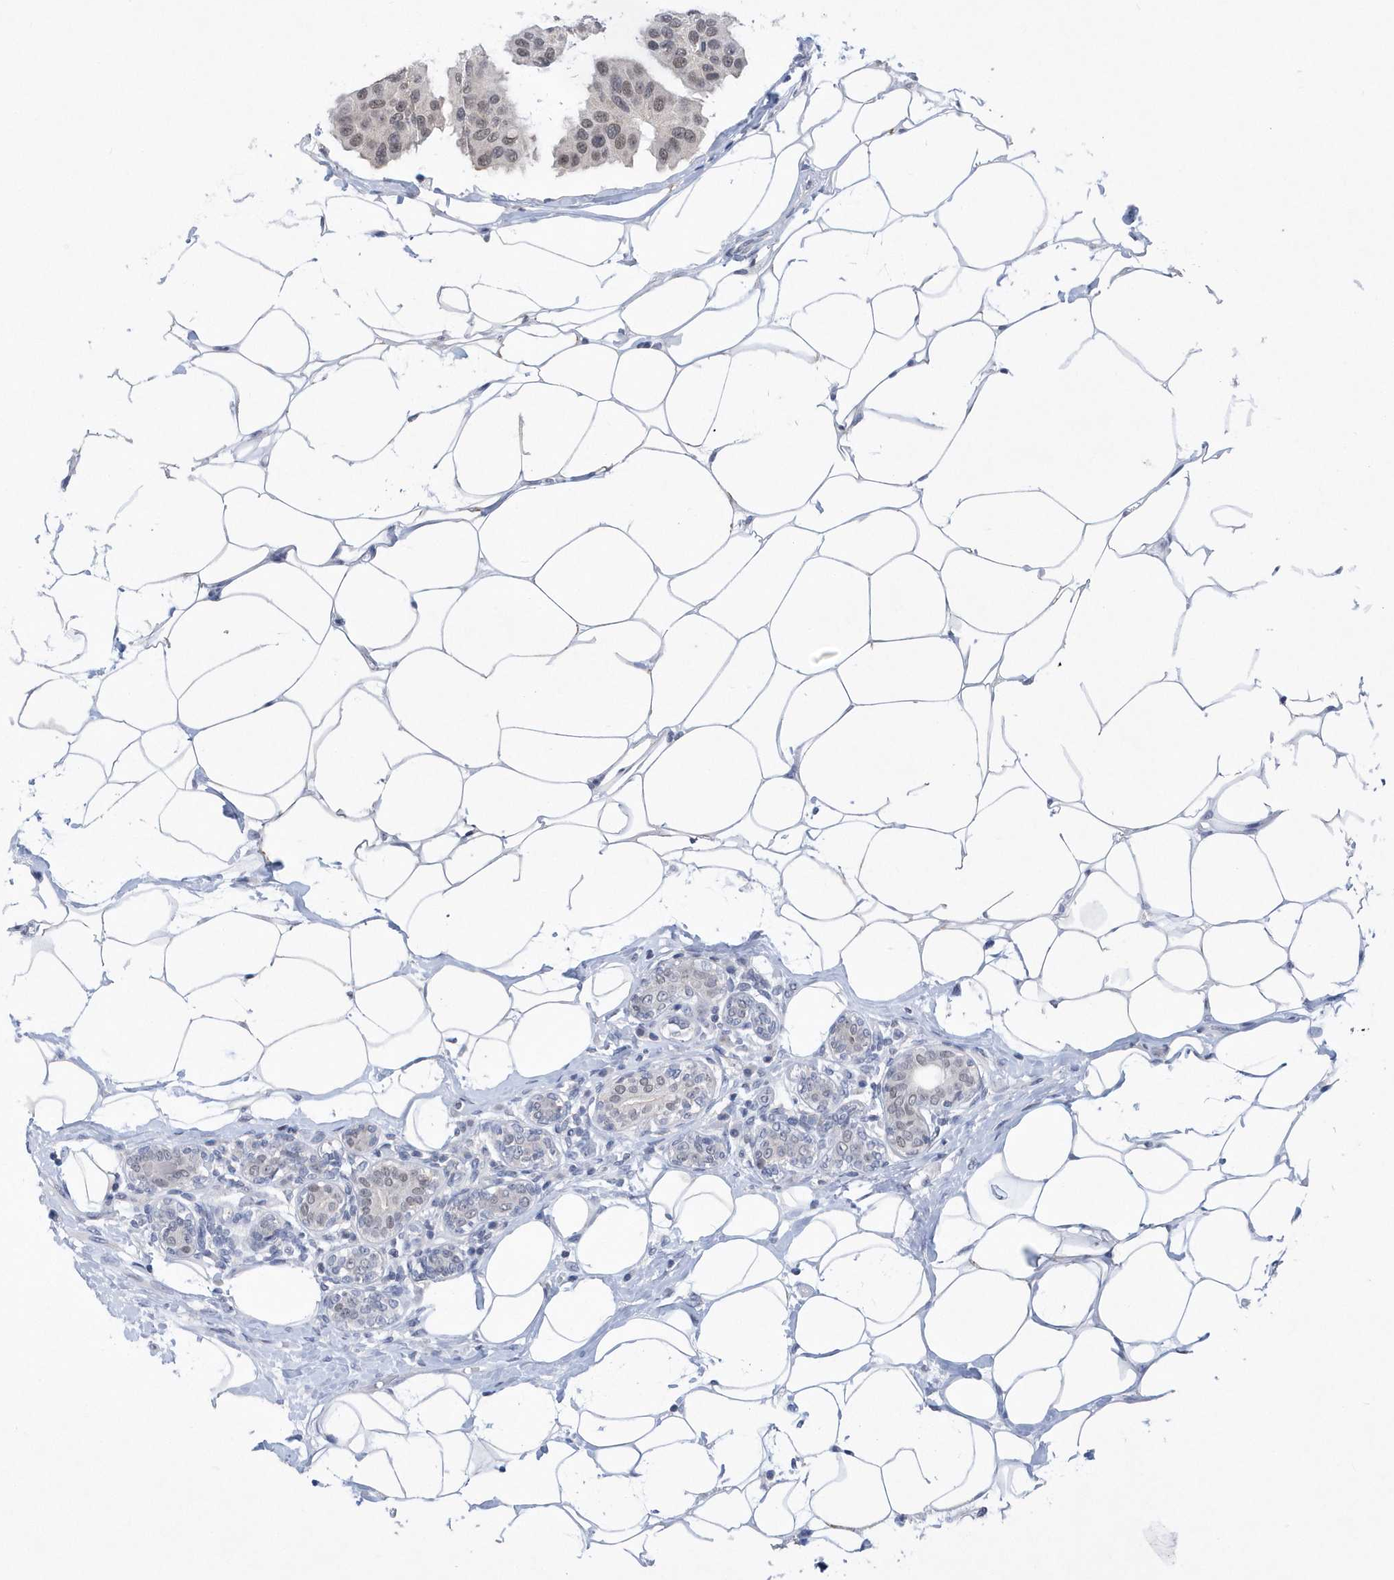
{"staining": {"intensity": "weak", "quantity": ">75%", "location": "nuclear"}, "tissue": "breast cancer", "cell_type": "Tumor cells", "image_type": "cancer", "snomed": [{"axis": "morphology", "description": "Normal tissue, NOS"}, {"axis": "morphology", "description": "Duct carcinoma"}, {"axis": "topography", "description": "Breast"}], "caption": "Brown immunohistochemical staining in human breast cancer (invasive ductal carcinoma) shows weak nuclear expression in approximately >75% of tumor cells.", "gene": "SRGAP3", "patient": {"sex": "female", "age": 39}}